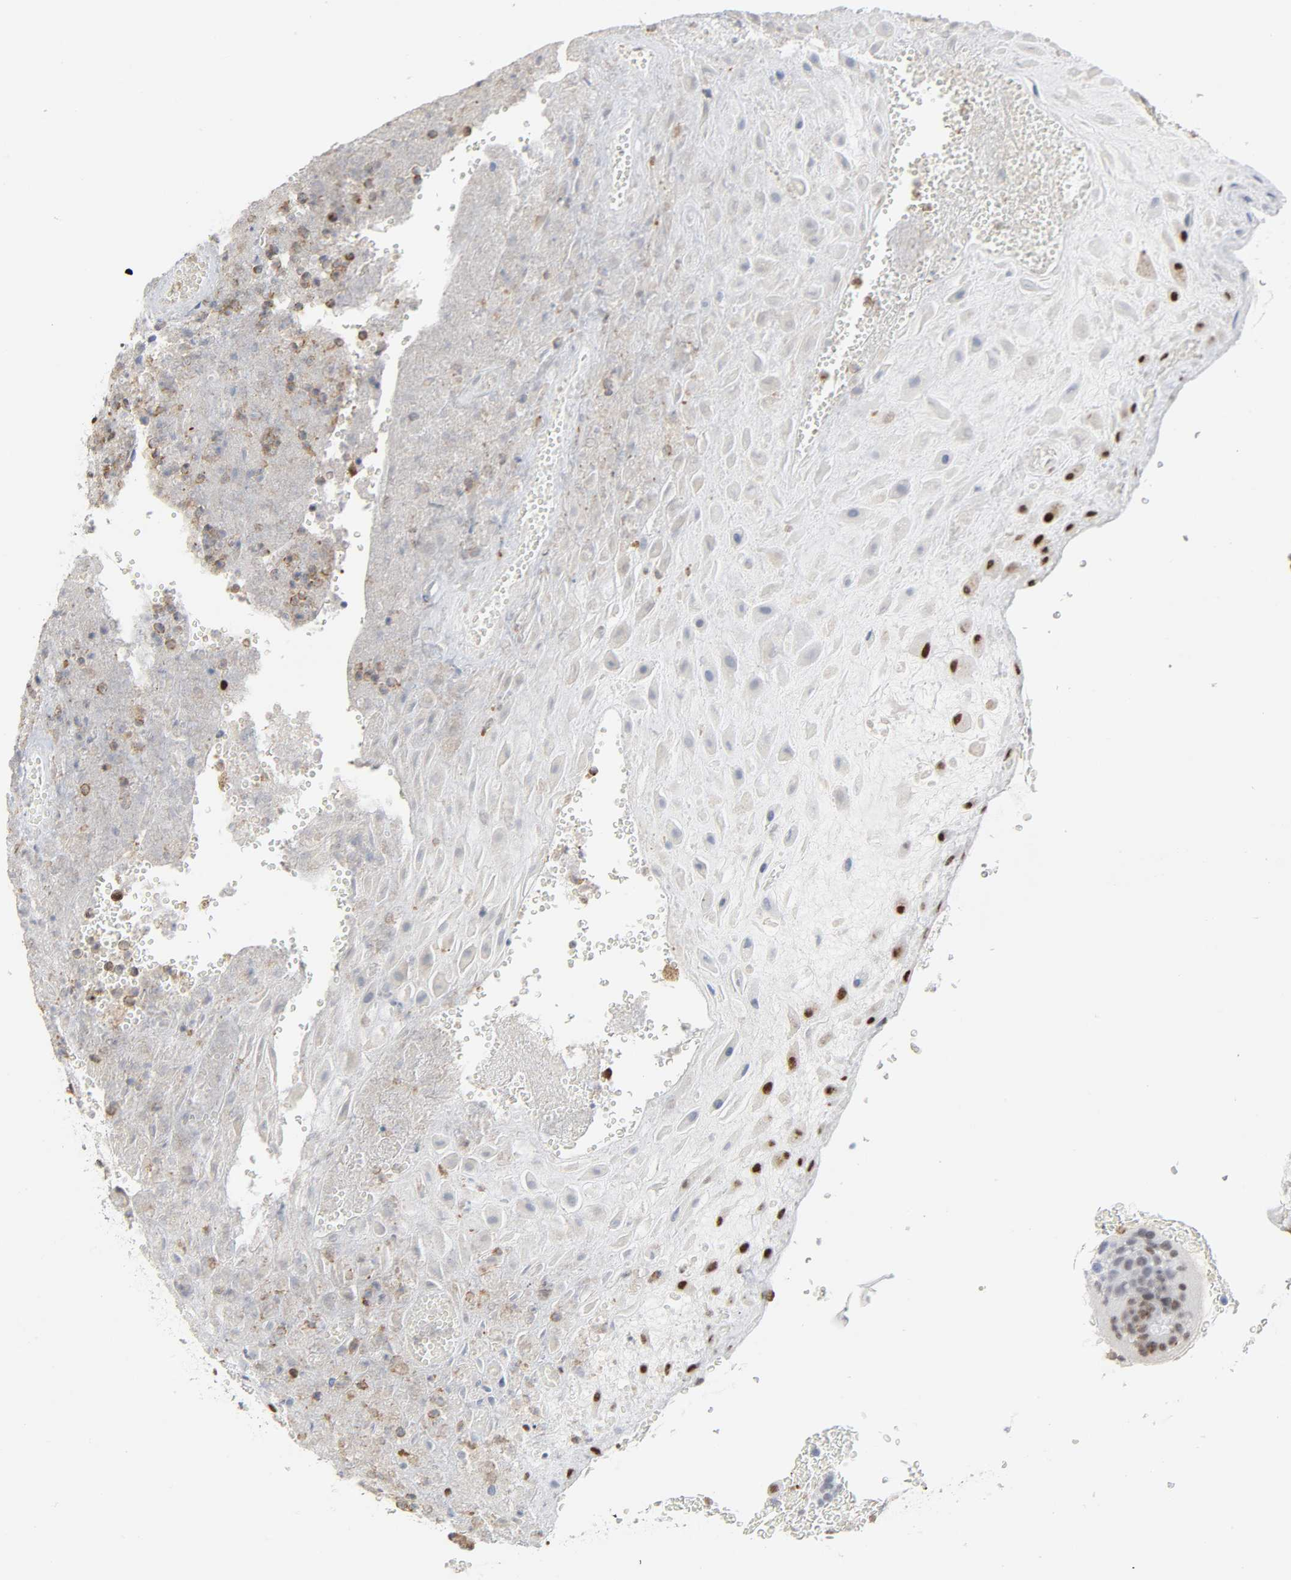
{"staining": {"intensity": "moderate", "quantity": "<25%", "location": "nuclear"}, "tissue": "placenta", "cell_type": "Decidual cells", "image_type": "normal", "snomed": [{"axis": "morphology", "description": "Normal tissue, NOS"}, {"axis": "topography", "description": "Placenta"}], "caption": "Brown immunohistochemical staining in unremarkable human placenta shows moderate nuclear staining in approximately <25% of decidual cells. The staining was performed using DAB (3,3'-diaminobenzidine), with brown indicating positive protein expression. Nuclei are stained blue with hematoxylin.", "gene": "WAS", "patient": {"sex": "female", "age": 19}}